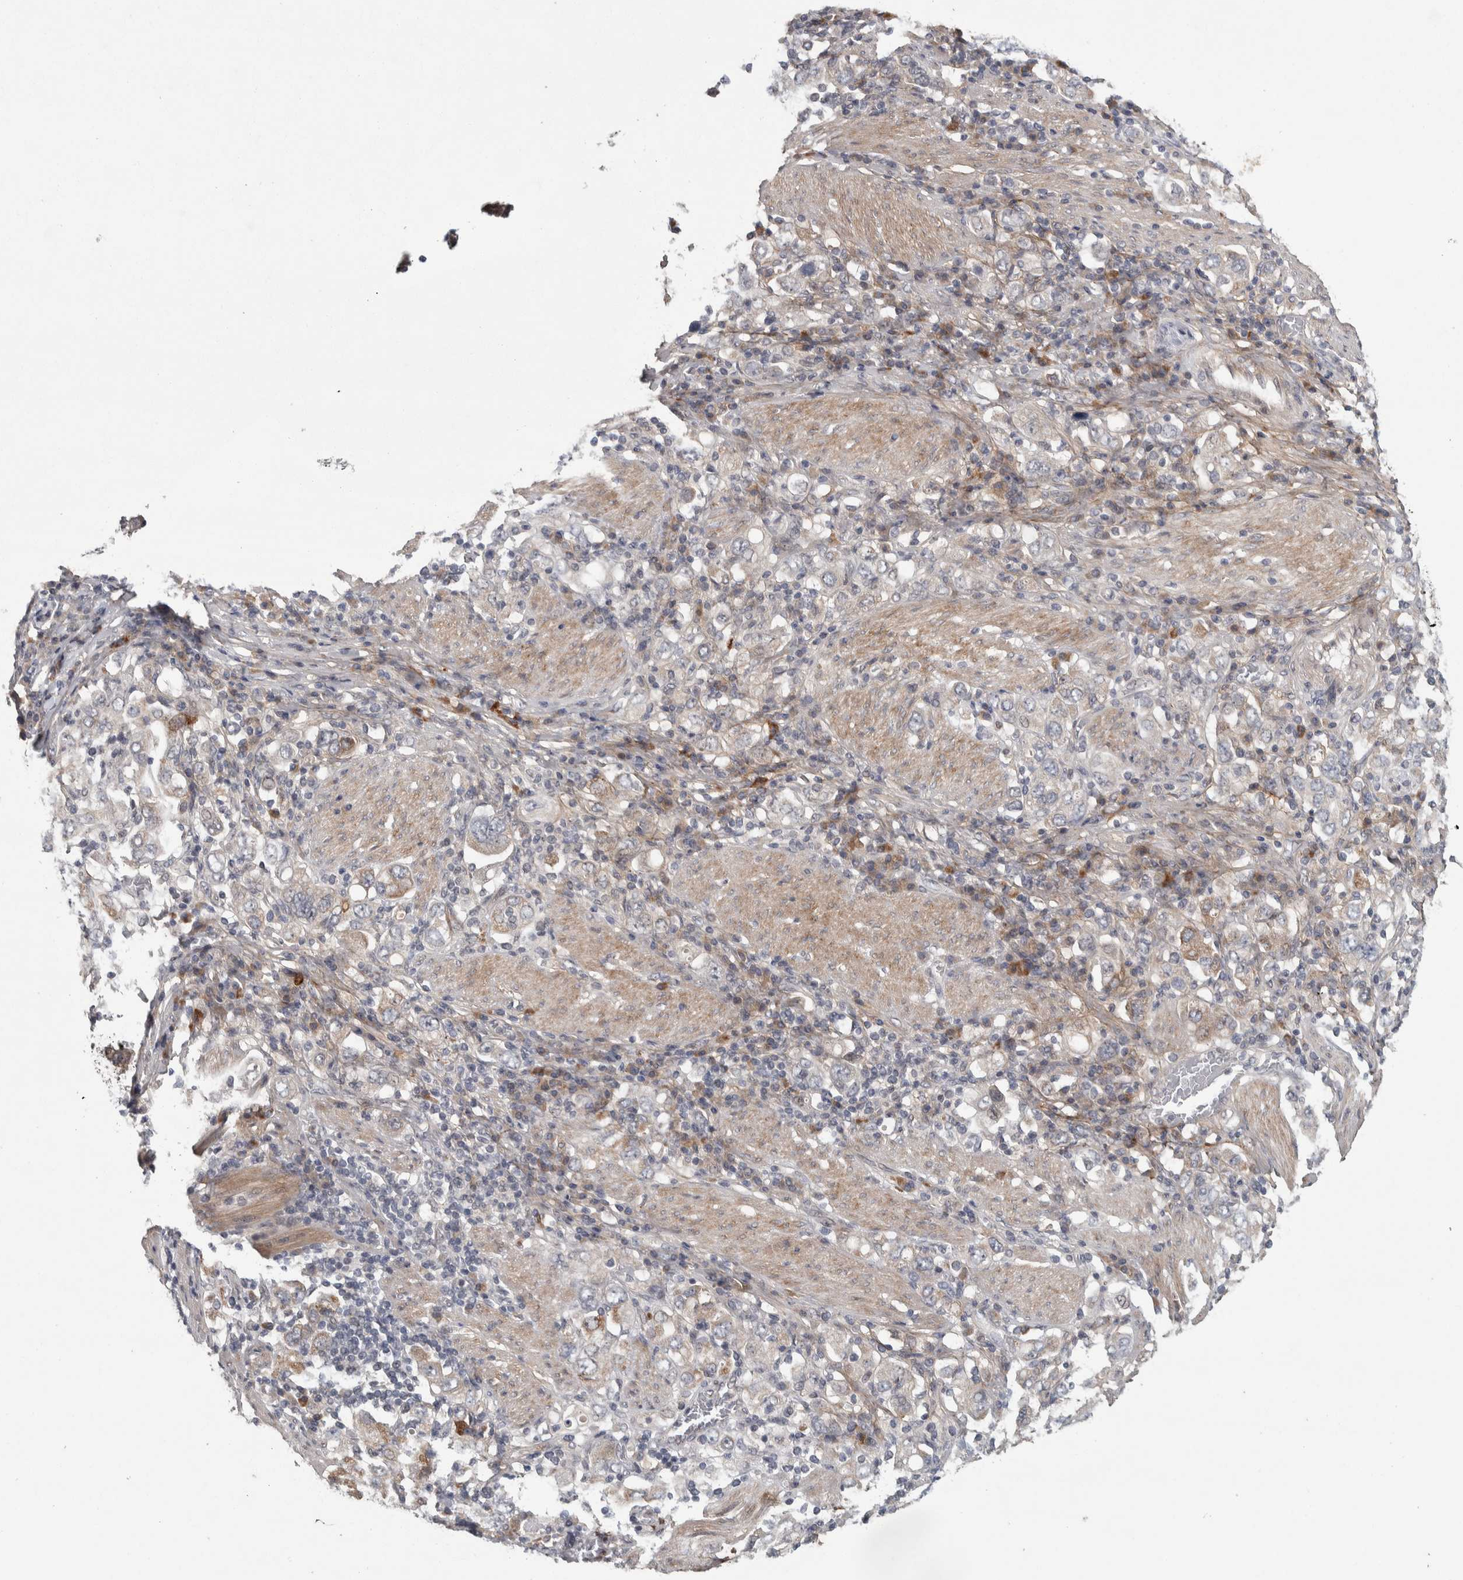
{"staining": {"intensity": "weak", "quantity": "25%-75%", "location": "cytoplasmic/membranous"}, "tissue": "stomach cancer", "cell_type": "Tumor cells", "image_type": "cancer", "snomed": [{"axis": "morphology", "description": "Adenocarcinoma, NOS"}, {"axis": "topography", "description": "Stomach, upper"}], "caption": "Tumor cells demonstrate low levels of weak cytoplasmic/membranous positivity in approximately 25%-75% of cells in stomach cancer.", "gene": "ASPN", "patient": {"sex": "male", "age": 62}}